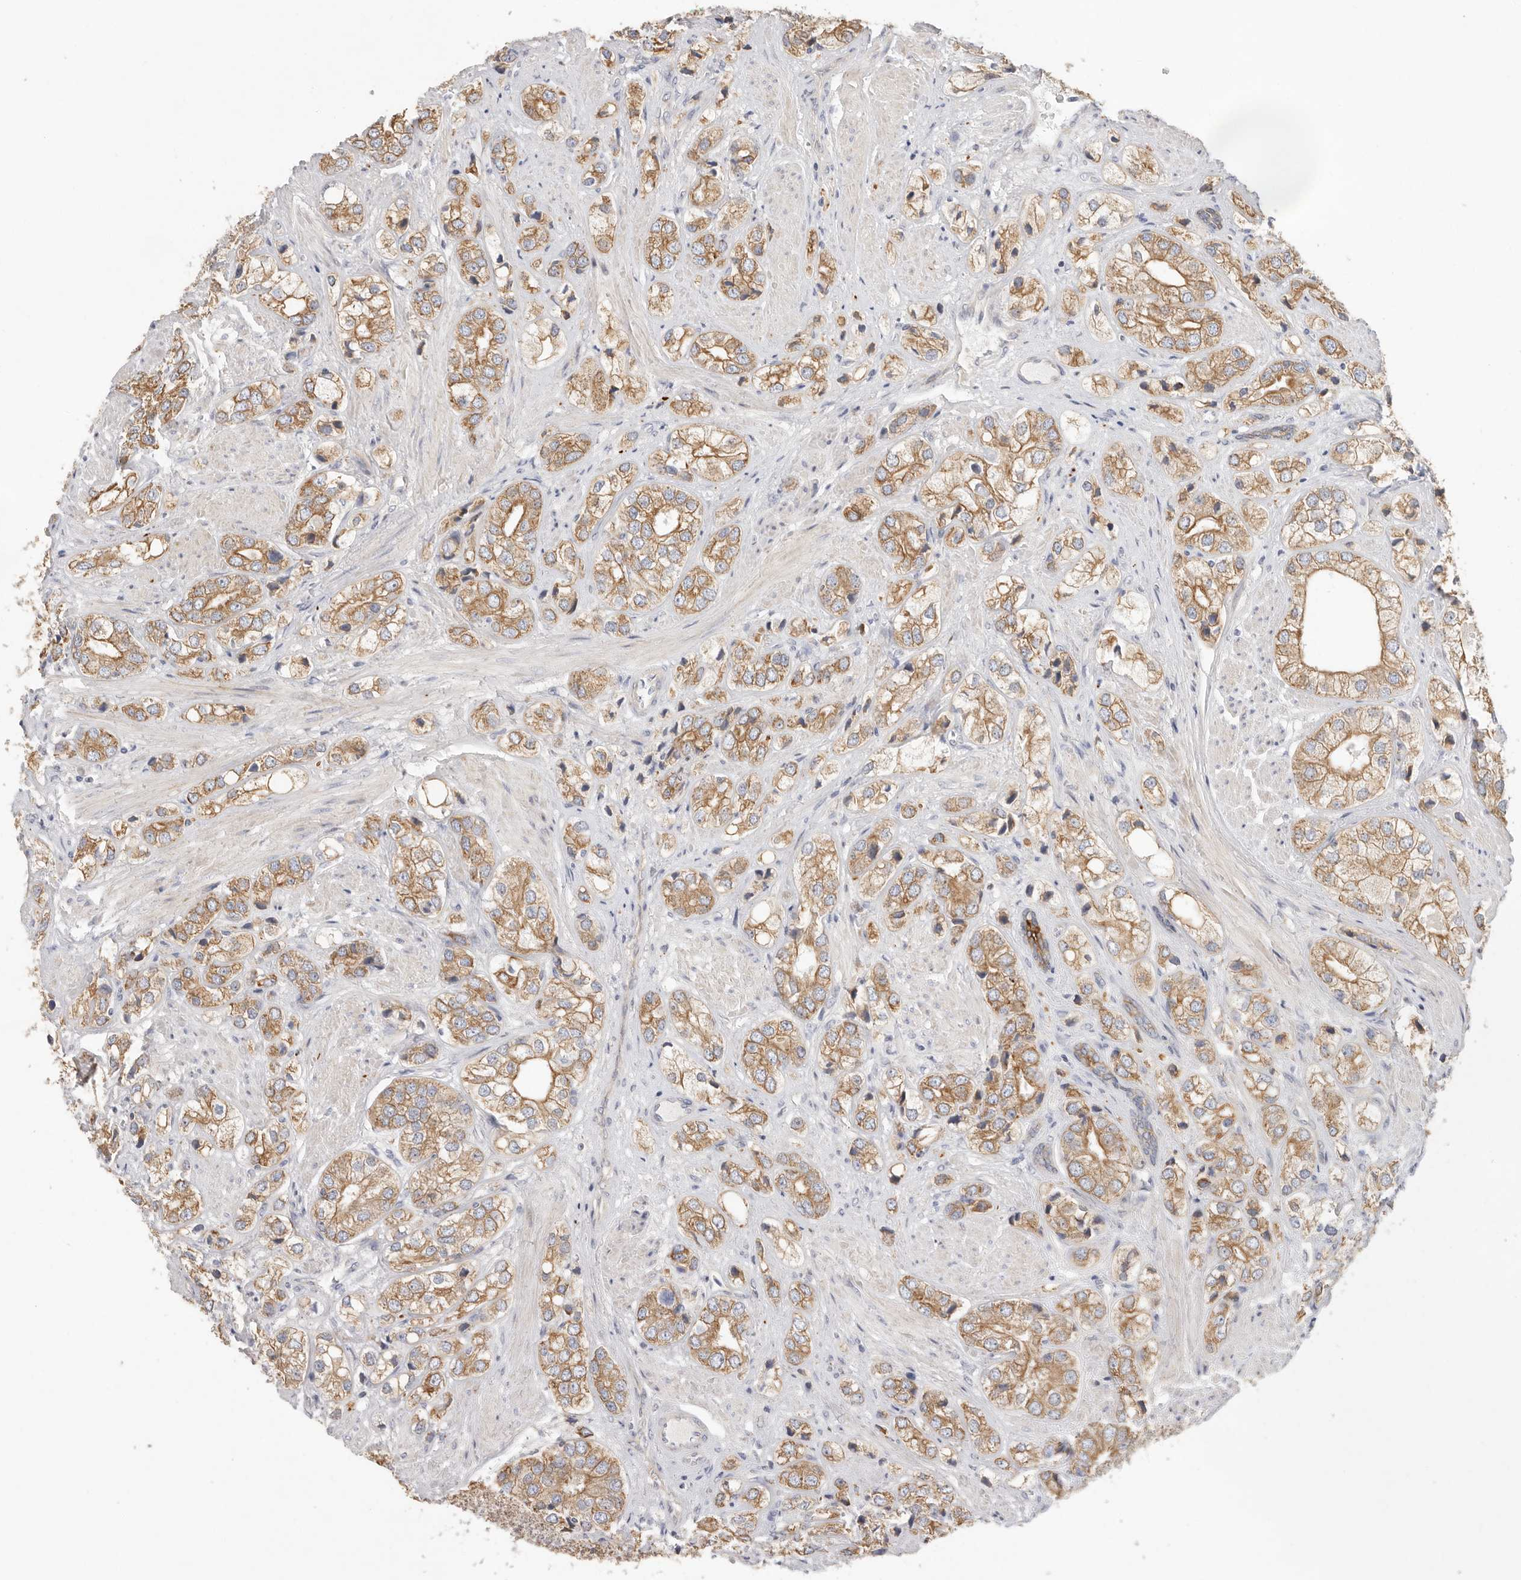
{"staining": {"intensity": "moderate", "quantity": ">75%", "location": "cytoplasmic/membranous"}, "tissue": "prostate cancer", "cell_type": "Tumor cells", "image_type": "cancer", "snomed": [{"axis": "morphology", "description": "Adenocarcinoma, High grade"}, {"axis": "topography", "description": "Prostate"}], "caption": "Approximately >75% of tumor cells in prostate adenocarcinoma (high-grade) exhibit moderate cytoplasmic/membranous protein positivity as visualized by brown immunohistochemical staining.", "gene": "USH1C", "patient": {"sex": "male", "age": 50}}